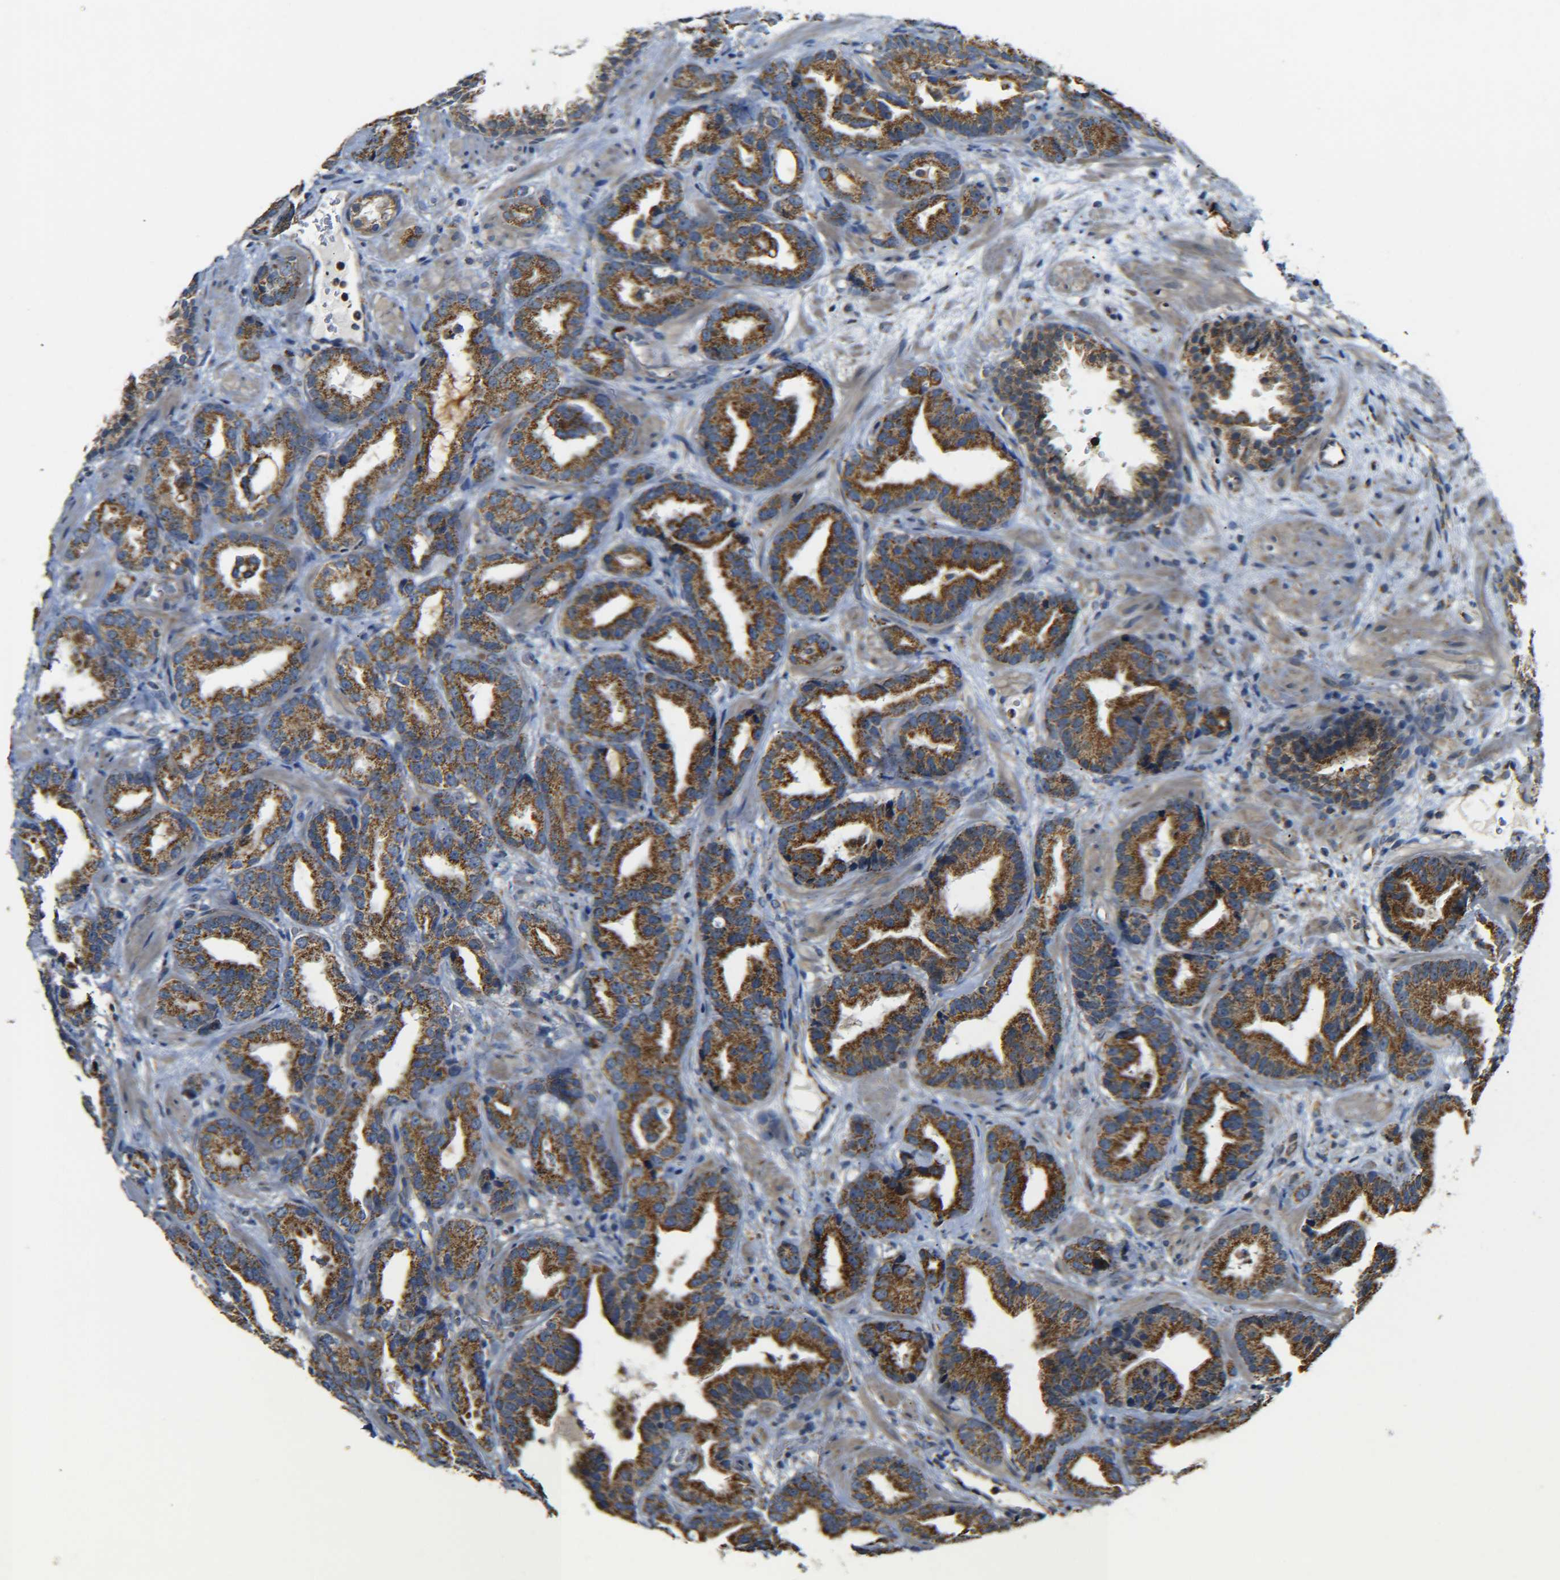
{"staining": {"intensity": "strong", "quantity": ">75%", "location": "cytoplasmic/membranous"}, "tissue": "prostate cancer", "cell_type": "Tumor cells", "image_type": "cancer", "snomed": [{"axis": "morphology", "description": "Adenocarcinoma, Low grade"}, {"axis": "topography", "description": "Prostate"}], "caption": "Strong cytoplasmic/membranous positivity is present in approximately >75% of tumor cells in prostate adenocarcinoma (low-grade).", "gene": "NR3C2", "patient": {"sex": "male", "age": 59}}